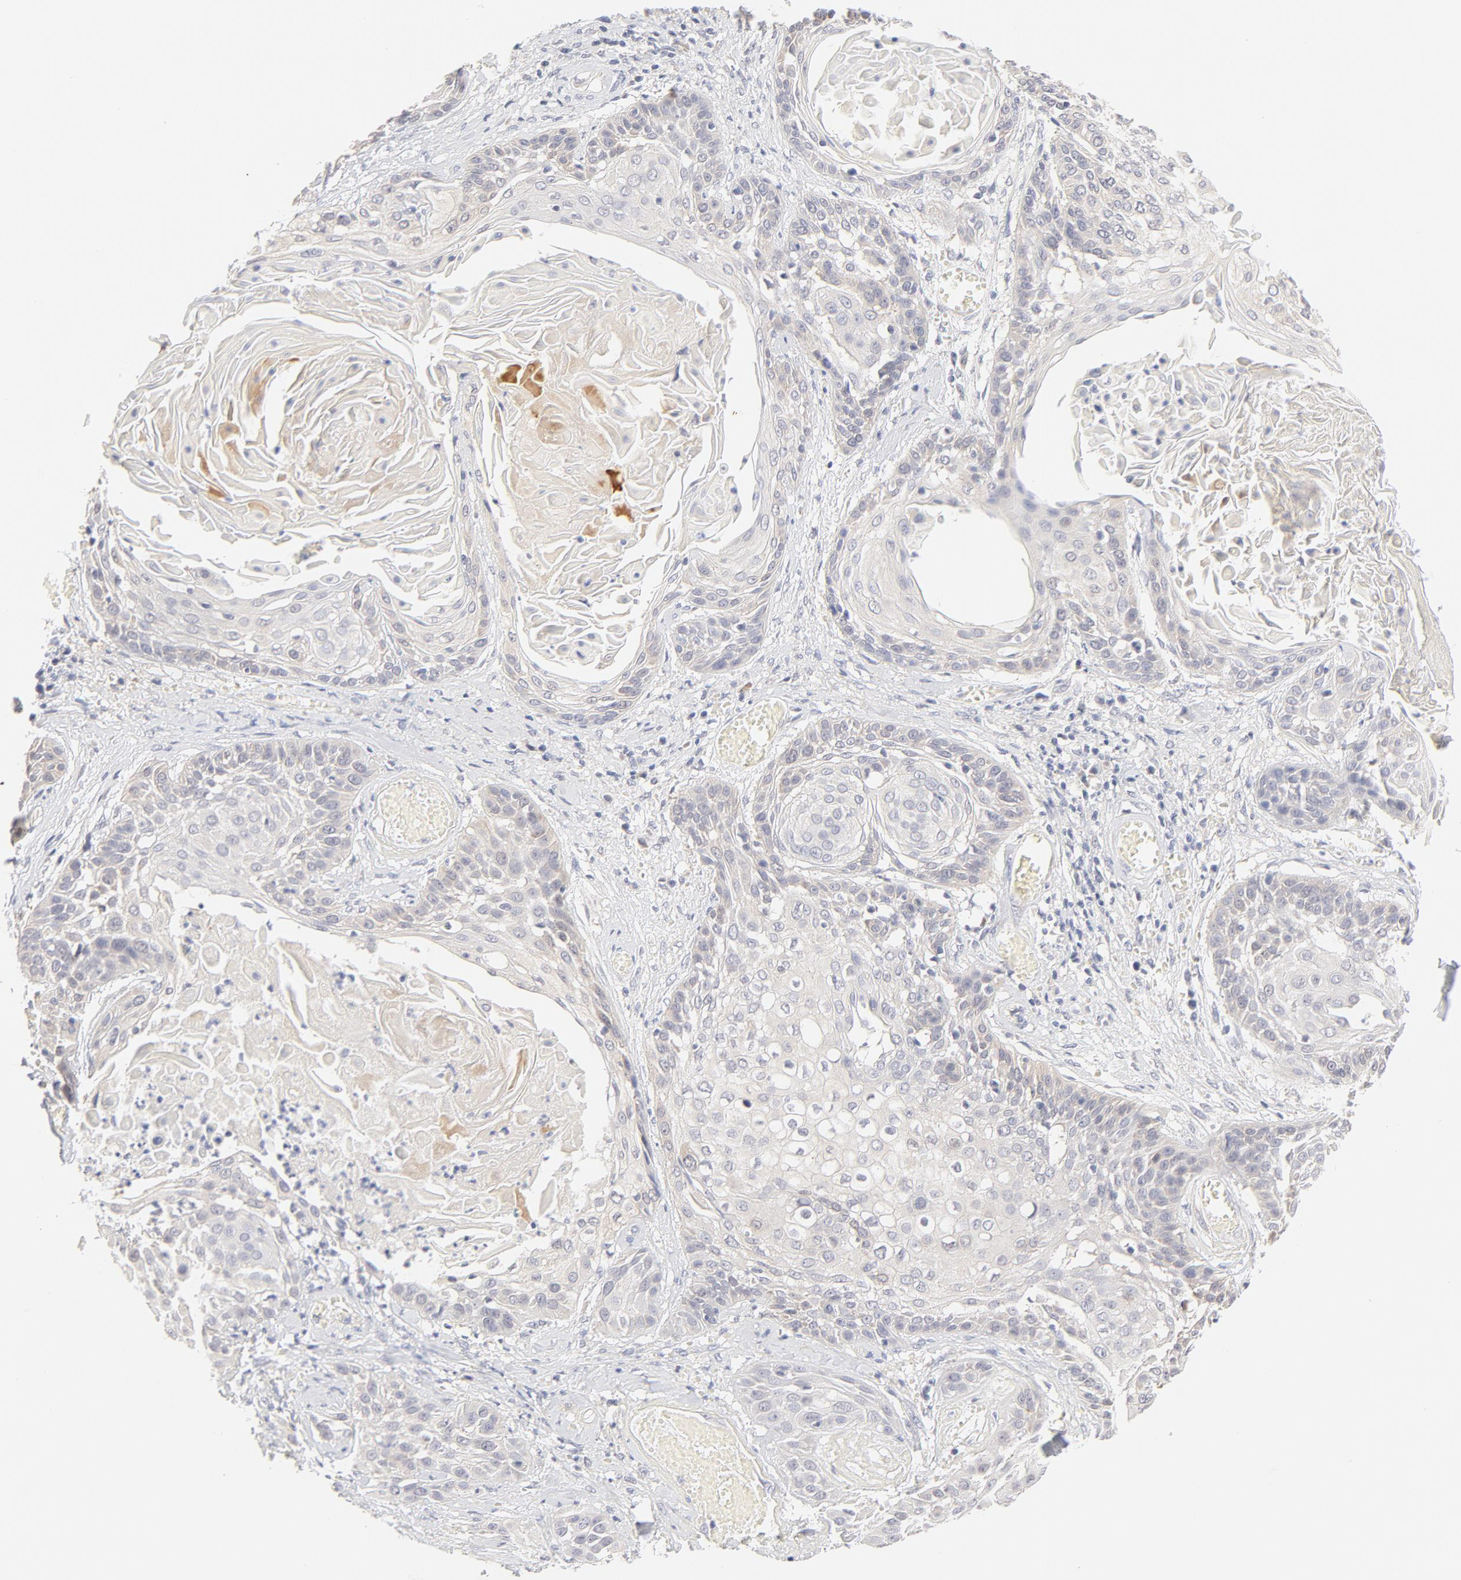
{"staining": {"intensity": "weak", "quantity": "<25%", "location": "cytoplasmic/membranous"}, "tissue": "cervical cancer", "cell_type": "Tumor cells", "image_type": "cancer", "snomed": [{"axis": "morphology", "description": "Squamous cell carcinoma, NOS"}, {"axis": "topography", "description": "Cervix"}], "caption": "Immunohistochemical staining of squamous cell carcinoma (cervical) displays no significant staining in tumor cells.", "gene": "NKX2-2", "patient": {"sex": "female", "age": 57}}